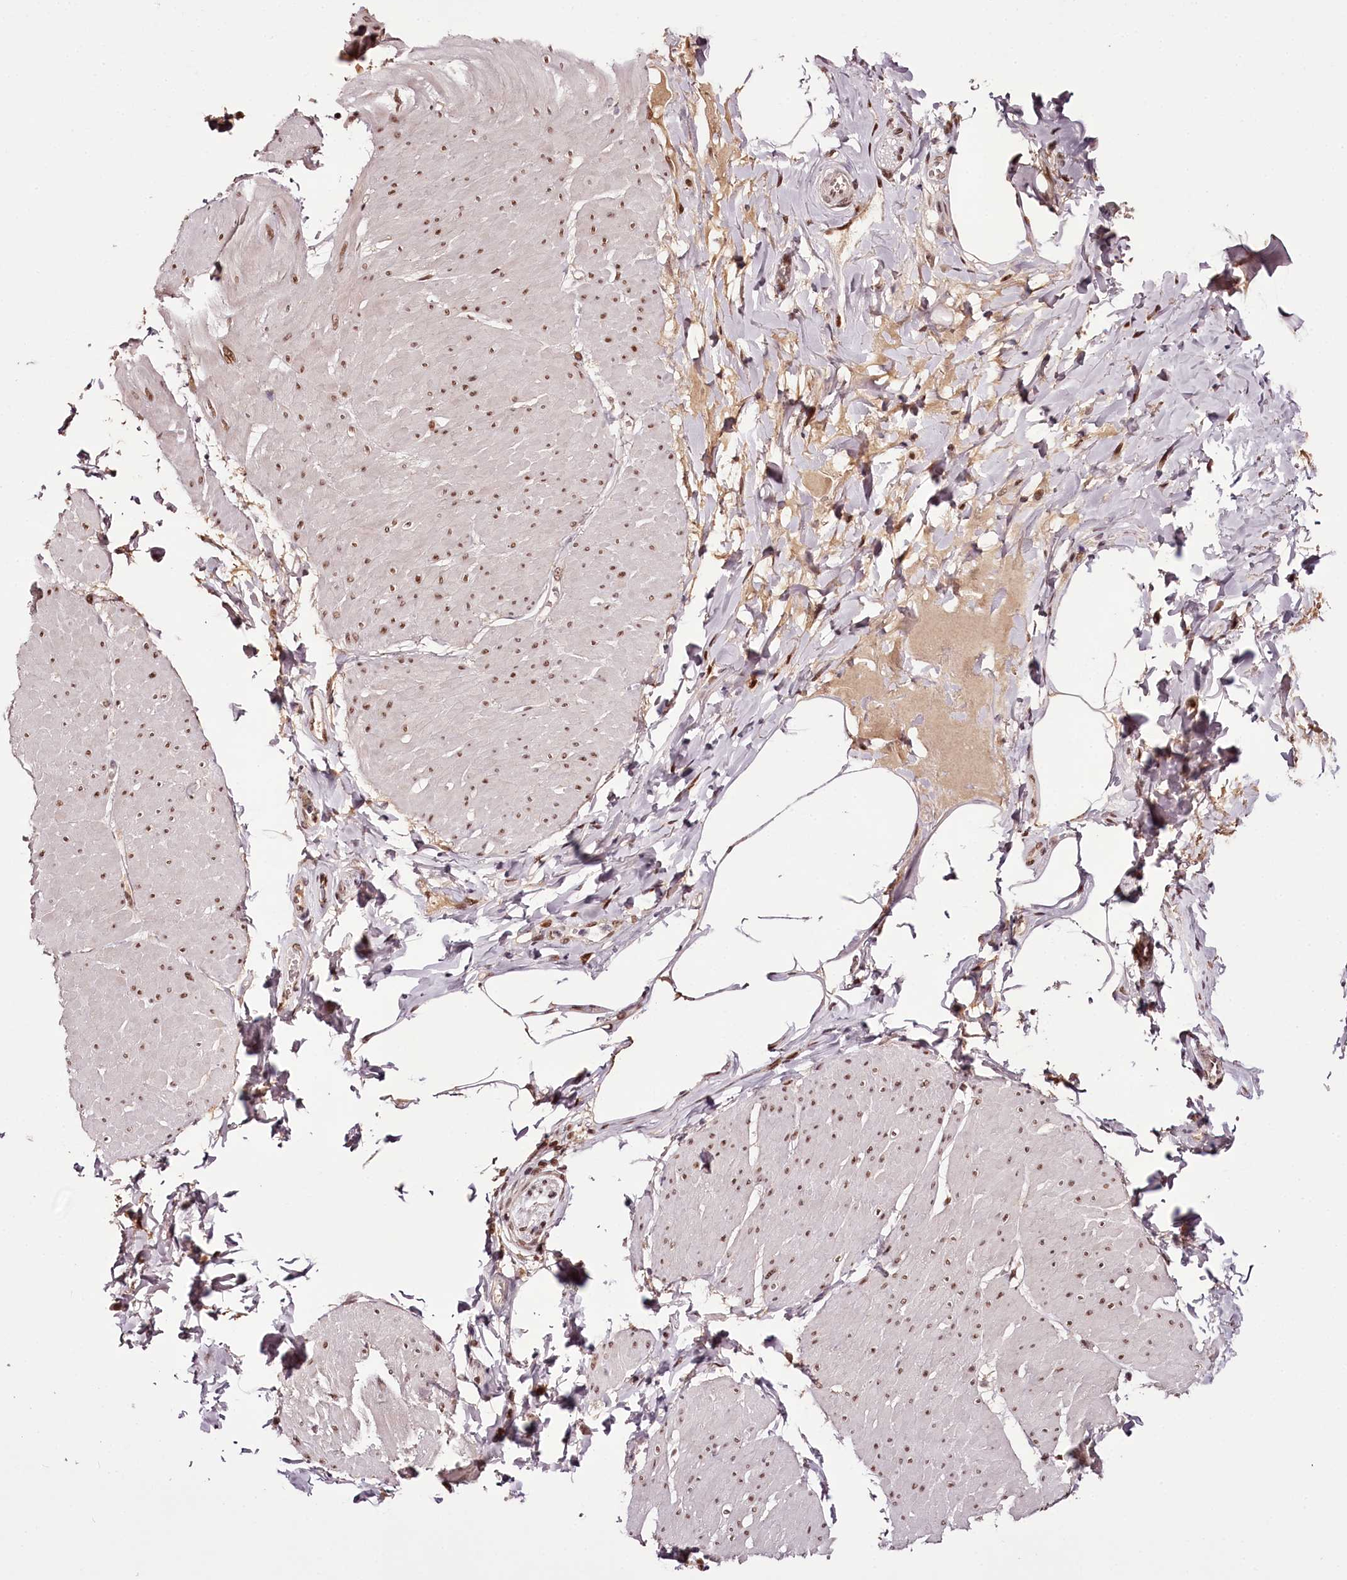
{"staining": {"intensity": "moderate", "quantity": ">75%", "location": "nuclear"}, "tissue": "smooth muscle", "cell_type": "Smooth muscle cells", "image_type": "normal", "snomed": [{"axis": "morphology", "description": "Urothelial carcinoma, High grade"}, {"axis": "topography", "description": "Urinary bladder"}], "caption": "Protein expression analysis of normal smooth muscle displays moderate nuclear staining in approximately >75% of smooth muscle cells. (DAB (3,3'-diaminobenzidine) IHC with brightfield microscopy, high magnification).", "gene": "TTC33", "patient": {"sex": "male", "age": 46}}